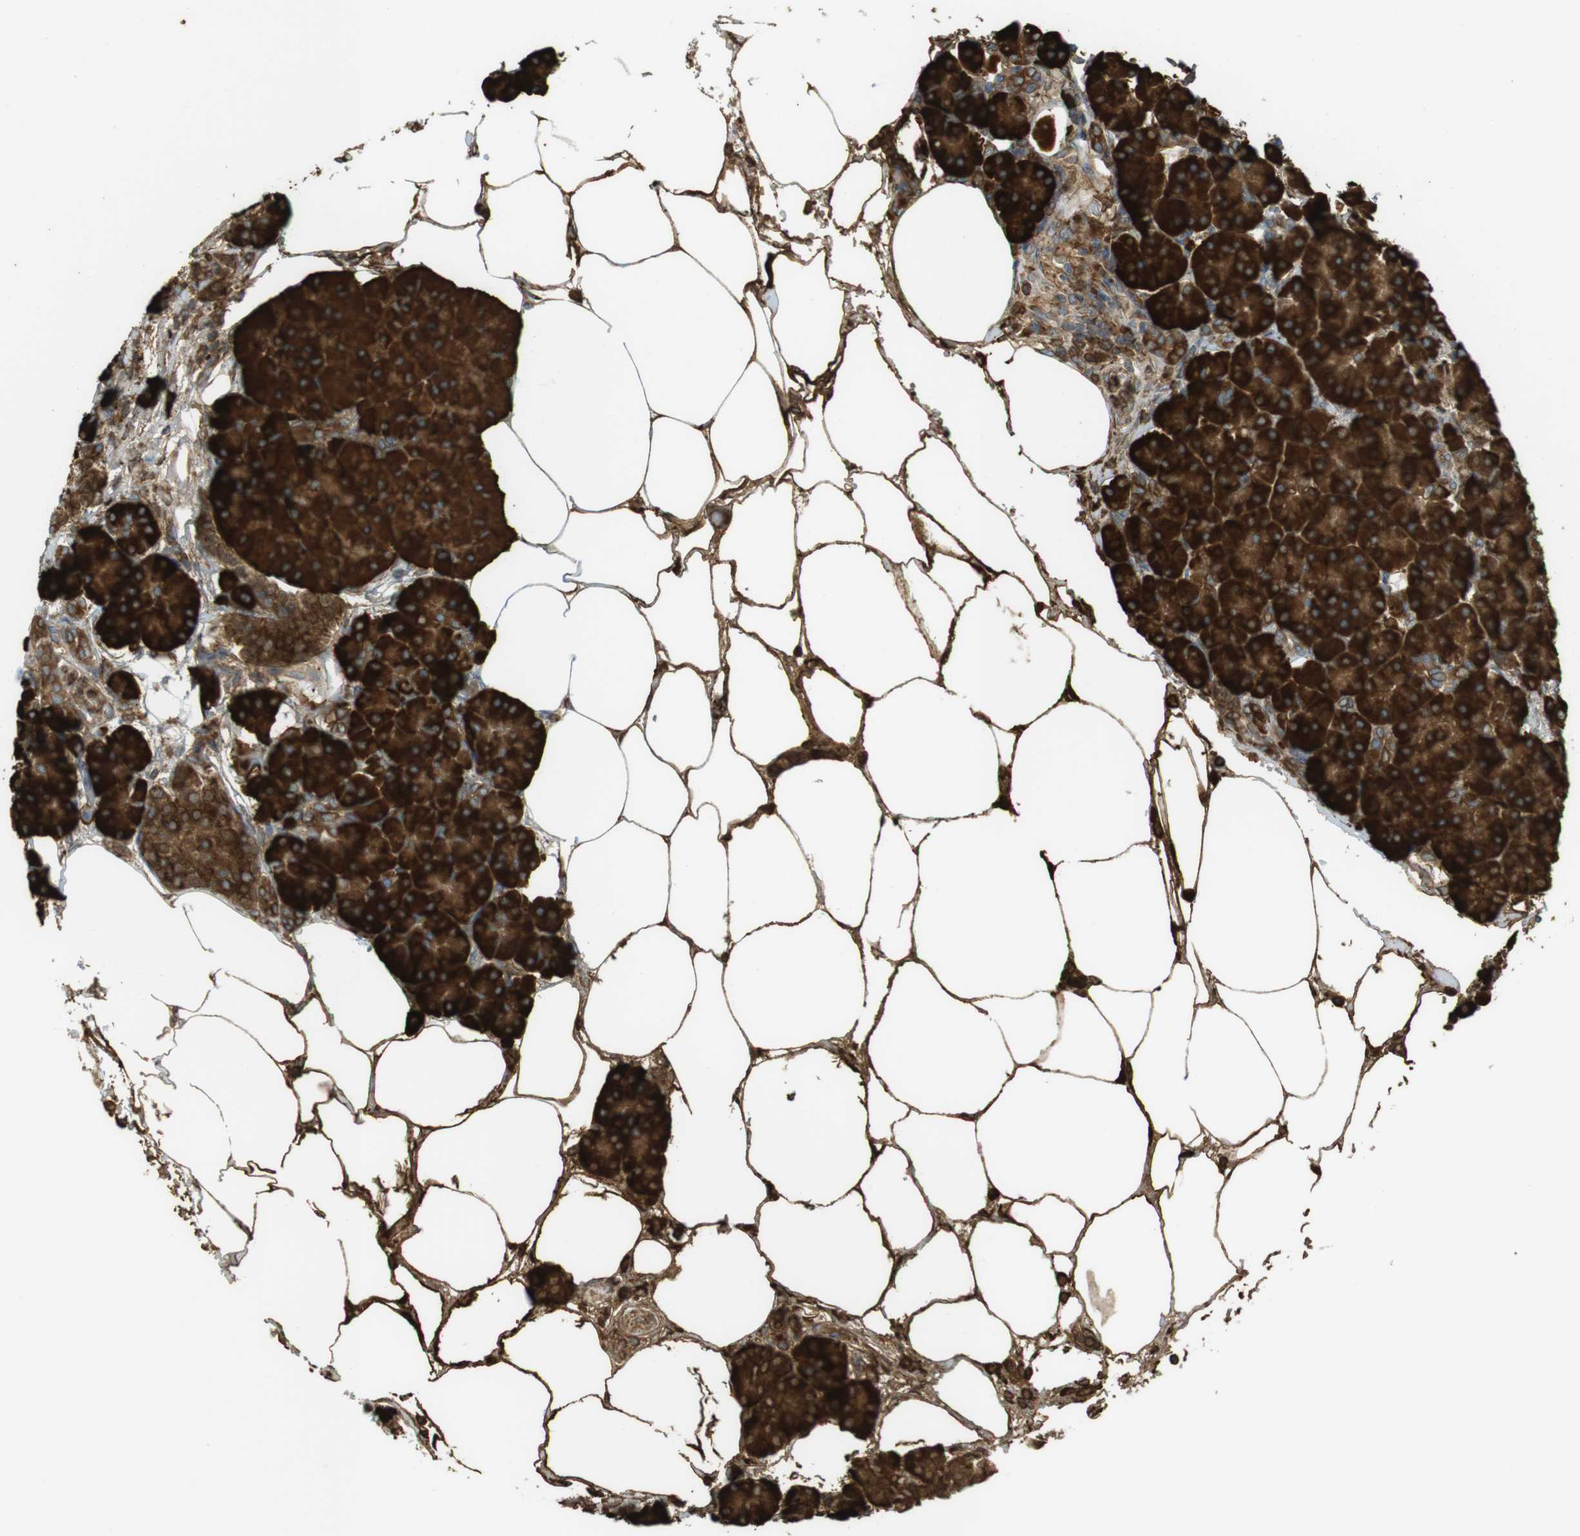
{"staining": {"intensity": "strong", "quantity": ">75%", "location": "nuclear"}, "tissue": "pancreas", "cell_type": "Exocrine glandular cells", "image_type": "normal", "snomed": [{"axis": "morphology", "description": "Normal tissue, NOS"}, {"axis": "topography", "description": "Pancreas"}], "caption": "IHC (DAB (3,3'-diaminobenzidine)) staining of unremarkable human pancreas shows strong nuclear protein positivity in approximately >75% of exocrine glandular cells. (DAB (3,3'-diaminobenzidine) = brown stain, brightfield microscopy at high magnification).", "gene": "MBOAT2", "patient": {"sex": "female", "age": 70}}